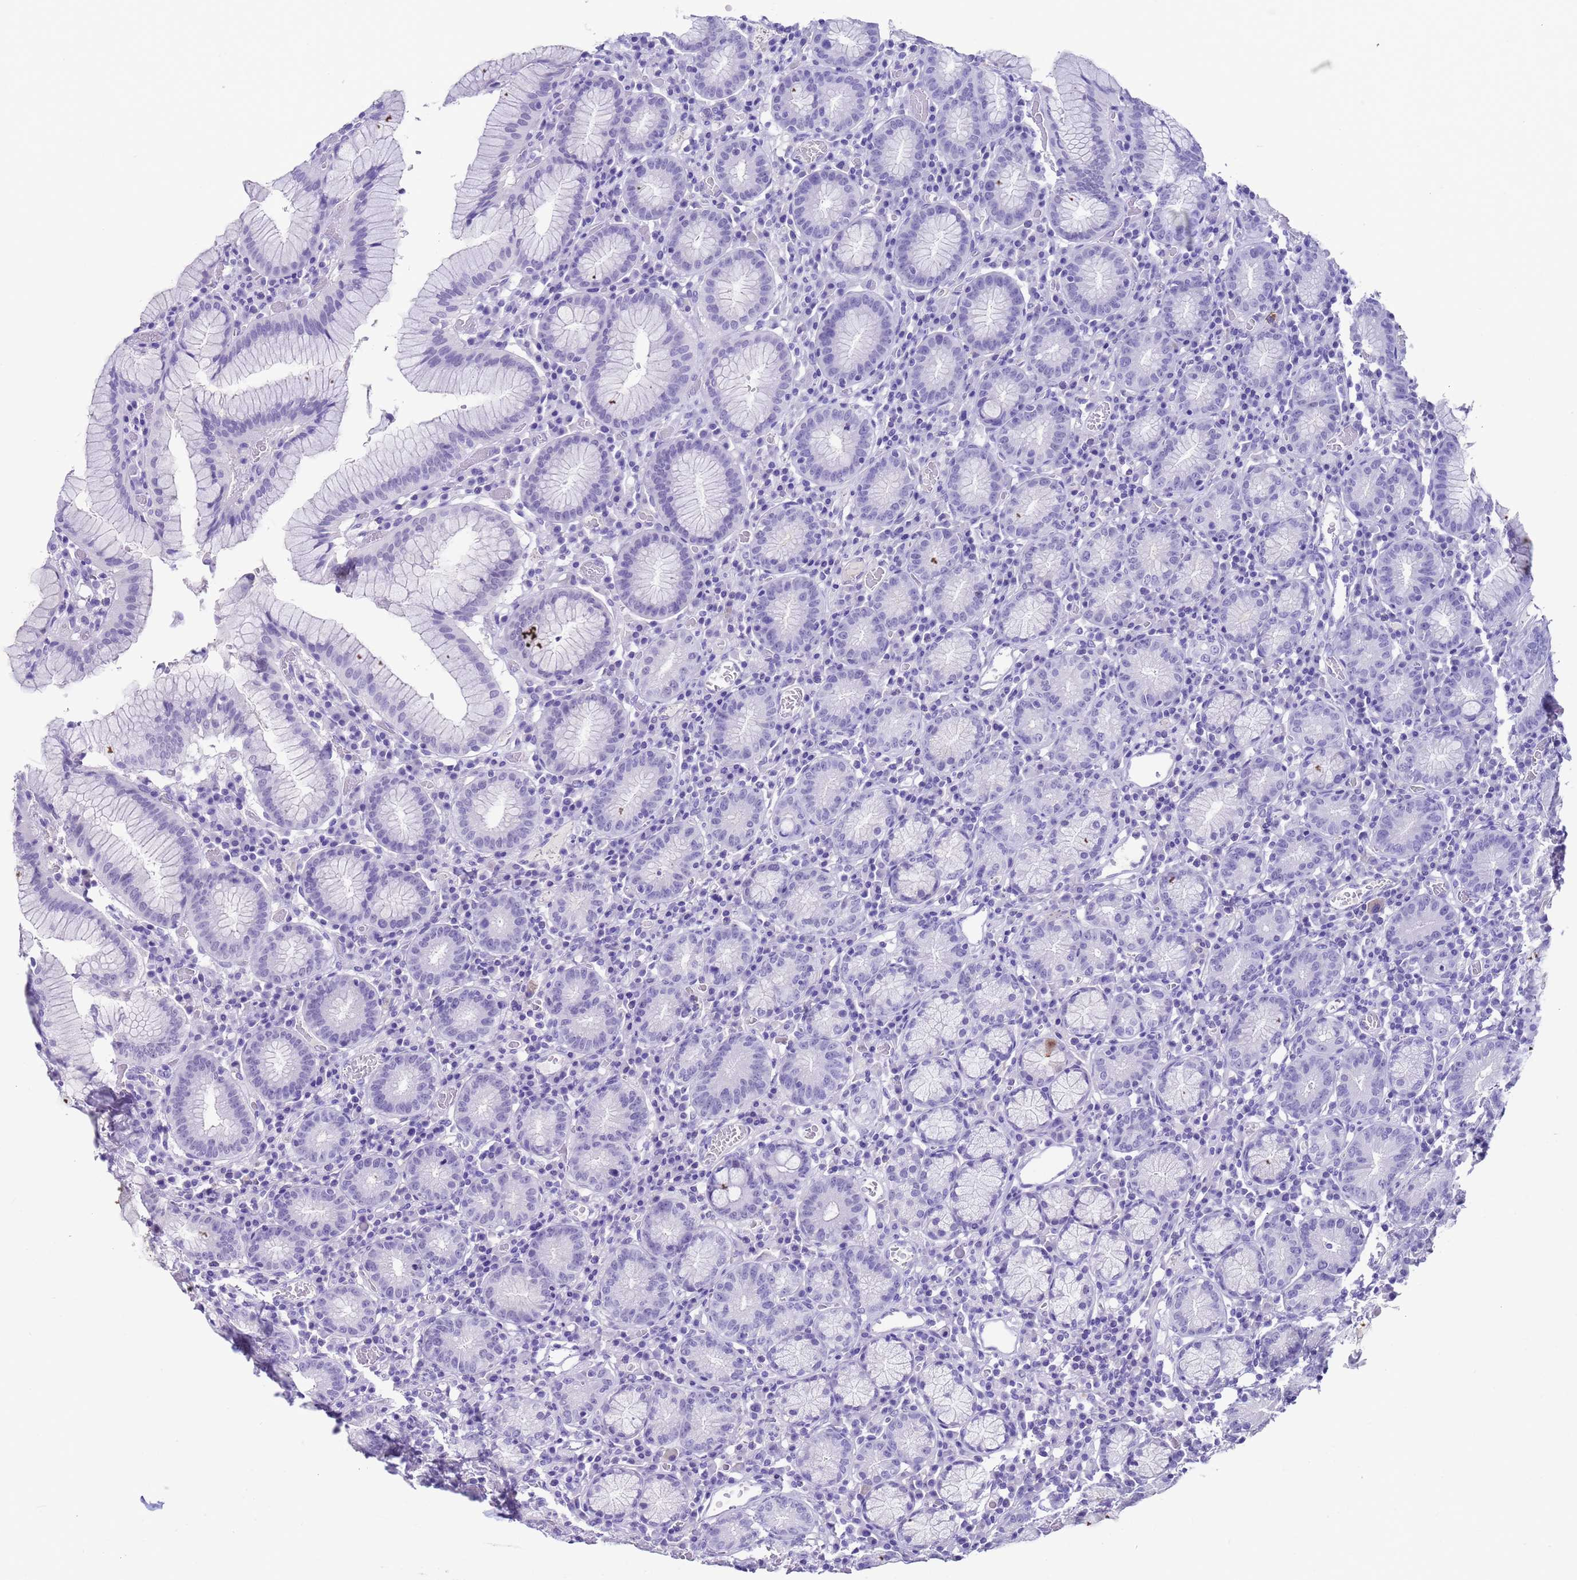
{"staining": {"intensity": "moderate", "quantity": "<25%", "location": "cytoplasmic/membranous"}, "tissue": "stomach", "cell_type": "Glandular cells", "image_type": "normal", "snomed": [{"axis": "morphology", "description": "Normal tissue, NOS"}, {"axis": "topography", "description": "Stomach"}], "caption": "Brown immunohistochemical staining in normal stomach reveals moderate cytoplasmic/membranous staining in about <25% of glandular cells. The staining is performed using DAB brown chromogen to label protein expression. The nuclei are counter-stained blue using hematoxylin.", "gene": "CKM", "patient": {"sex": "male", "age": 55}}